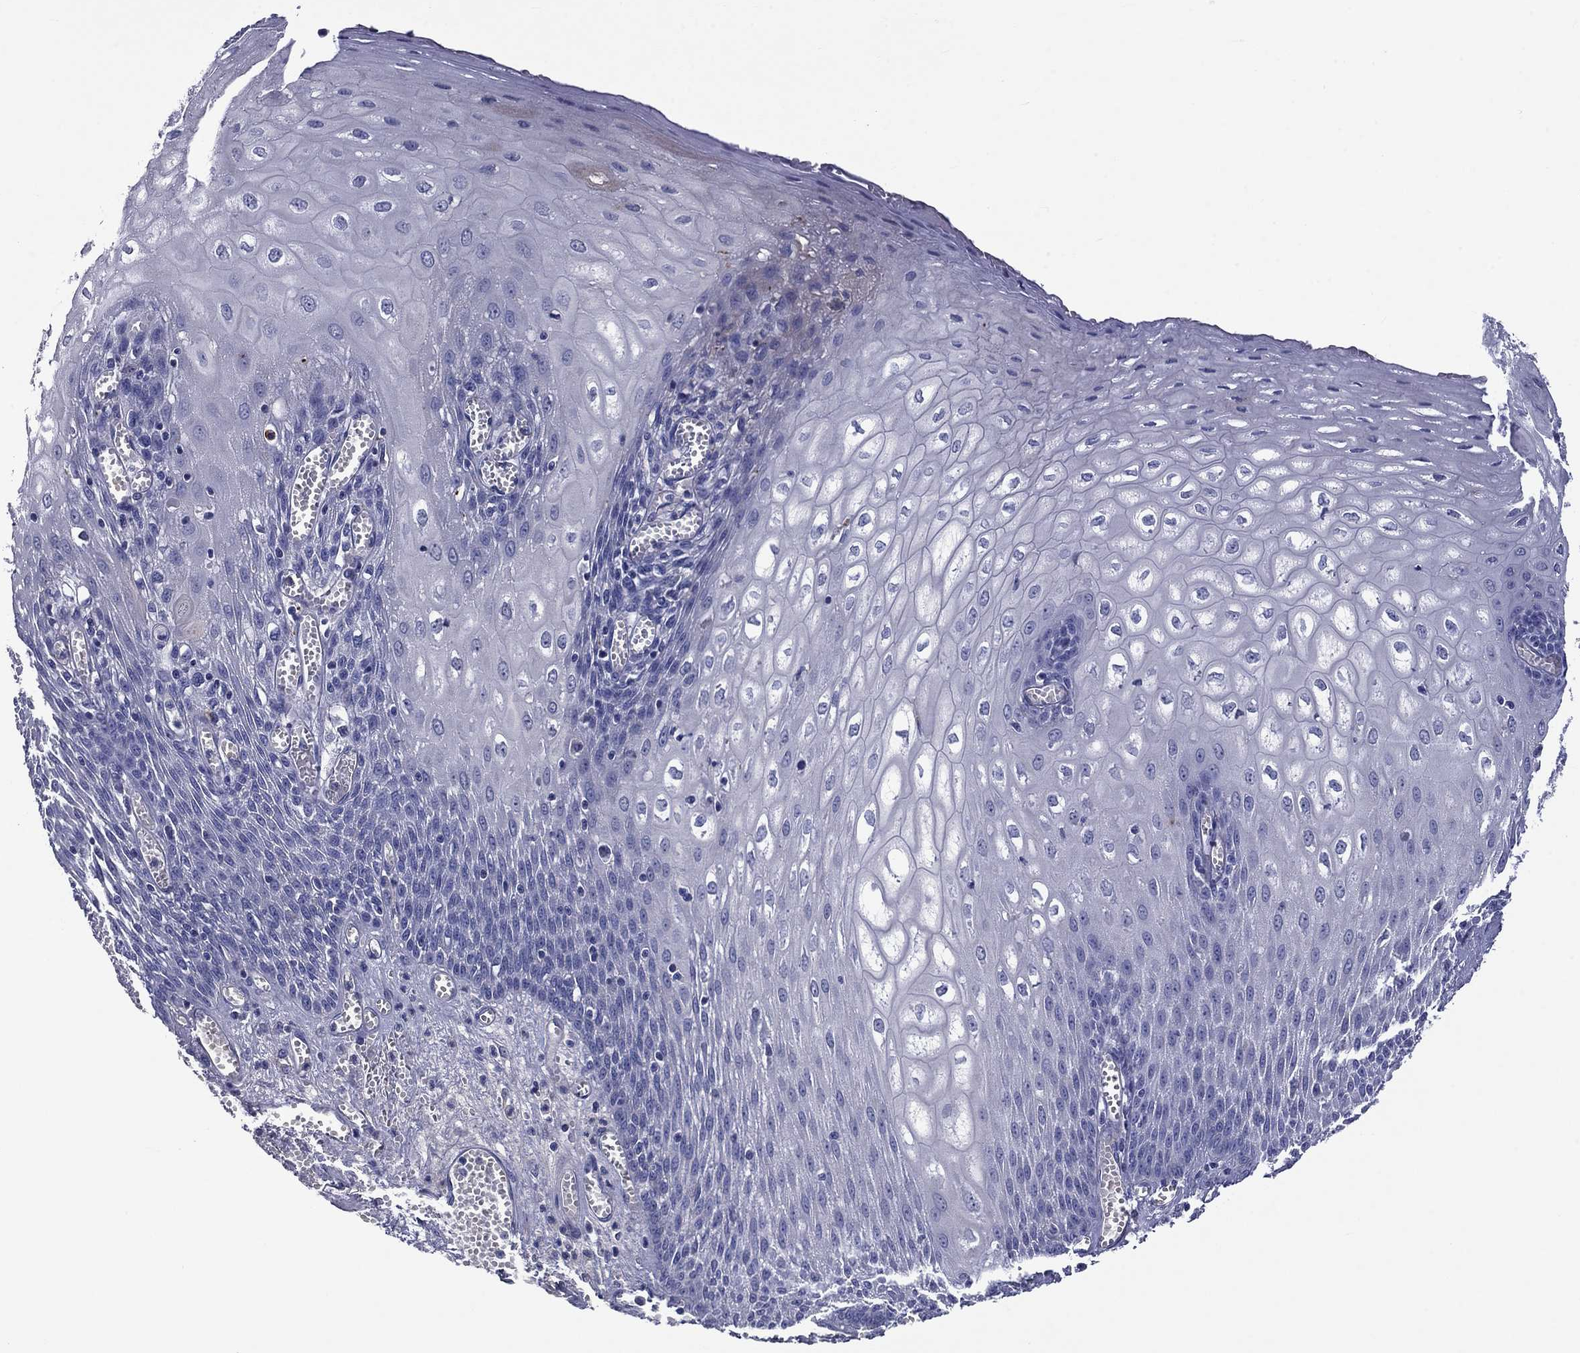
{"staining": {"intensity": "negative", "quantity": "none", "location": "none"}, "tissue": "esophagus", "cell_type": "Squamous epithelial cells", "image_type": "normal", "snomed": [{"axis": "morphology", "description": "Normal tissue, NOS"}, {"axis": "topography", "description": "Esophagus"}], "caption": "Image shows no protein expression in squamous epithelial cells of normal esophagus. The staining was performed using DAB (3,3'-diaminobenzidine) to visualize the protein expression in brown, while the nuclei were stained in blue with hematoxylin (Magnification: 20x).", "gene": "CNDP1", "patient": {"sex": "male", "age": 58}}